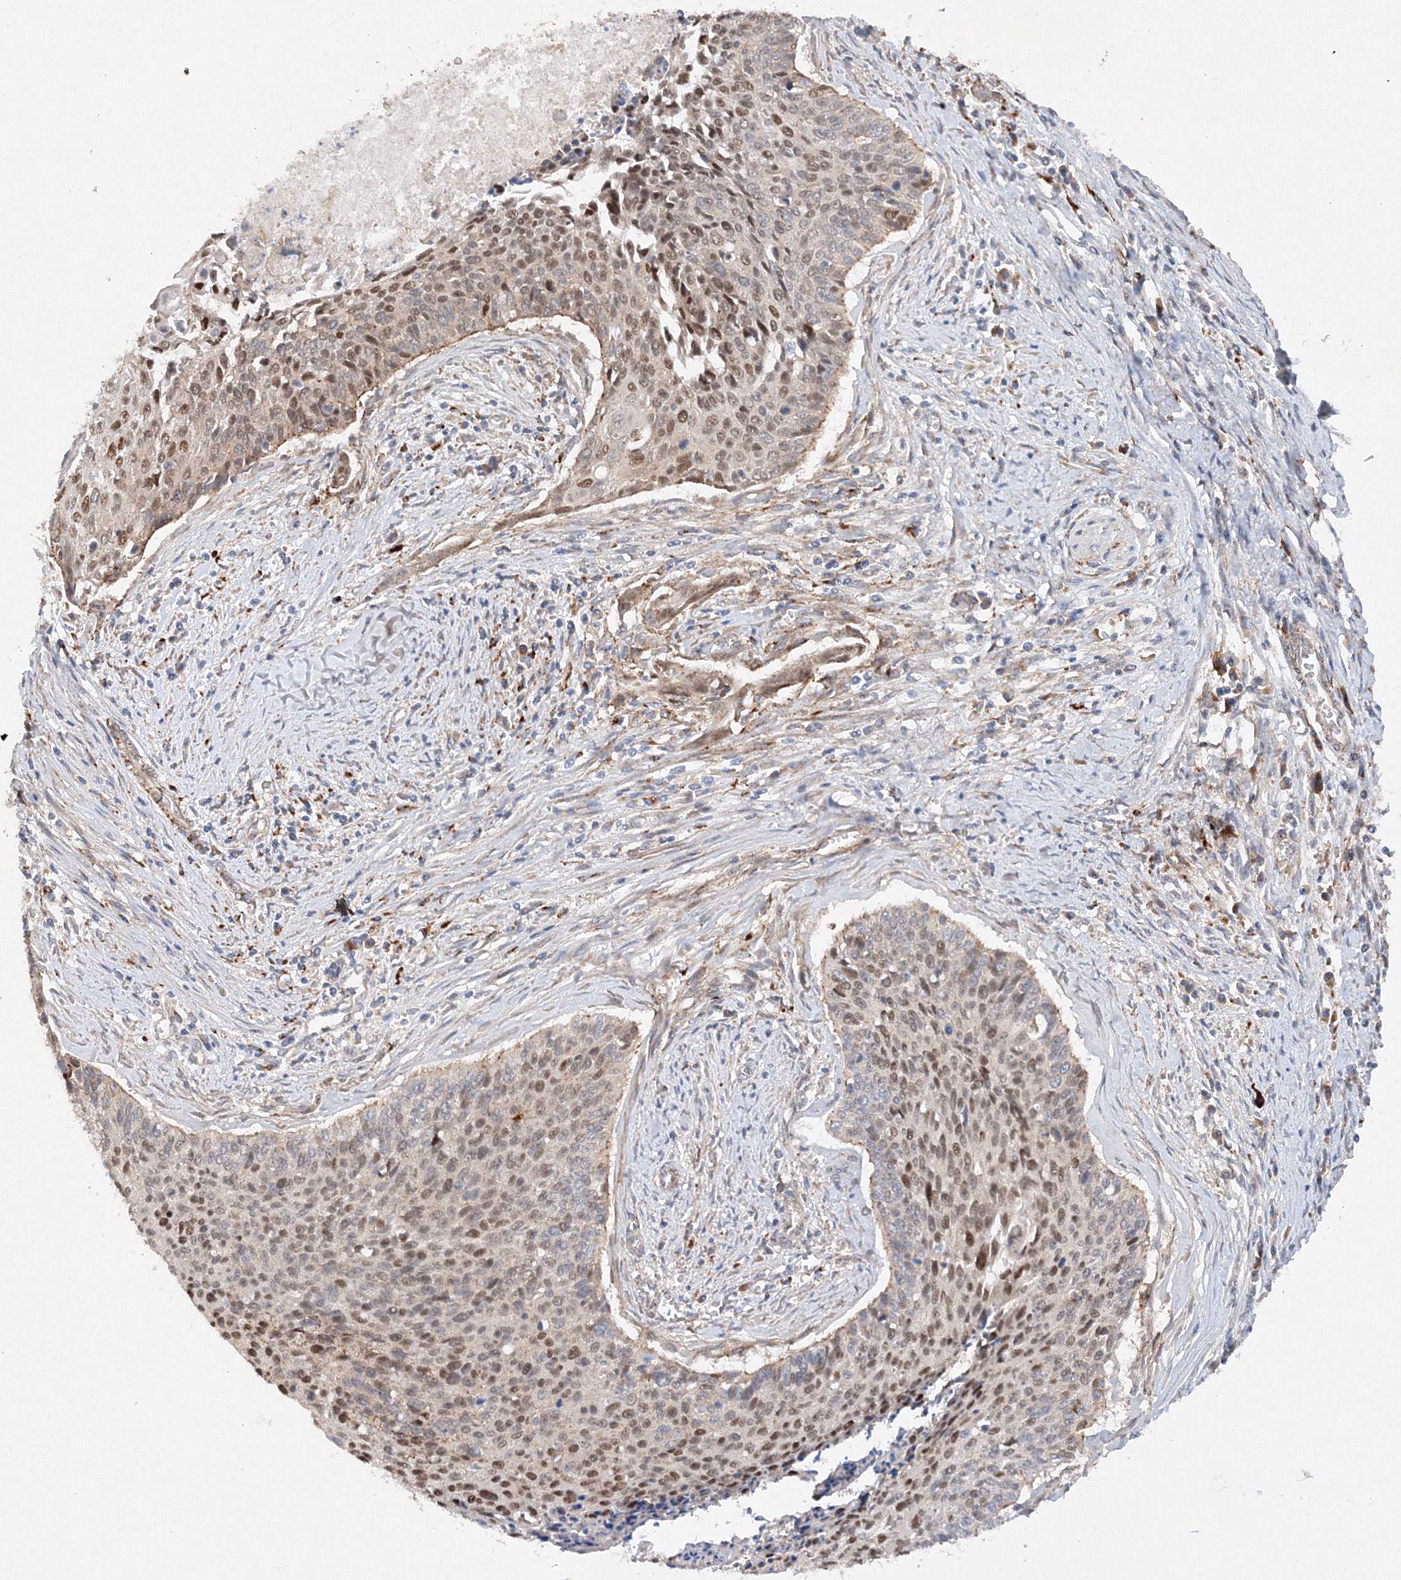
{"staining": {"intensity": "moderate", "quantity": "25%-75%", "location": "cytoplasmic/membranous,nuclear"}, "tissue": "cervical cancer", "cell_type": "Tumor cells", "image_type": "cancer", "snomed": [{"axis": "morphology", "description": "Squamous cell carcinoma, NOS"}, {"axis": "topography", "description": "Cervix"}], "caption": "This micrograph demonstrates squamous cell carcinoma (cervical) stained with IHC to label a protein in brown. The cytoplasmic/membranous and nuclear of tumor cells show moderate positivity for the protein. Nuclei are counter-stained blue.", "gene": "SLC36A1", "patient": {"sex": "female", "age": 55}}